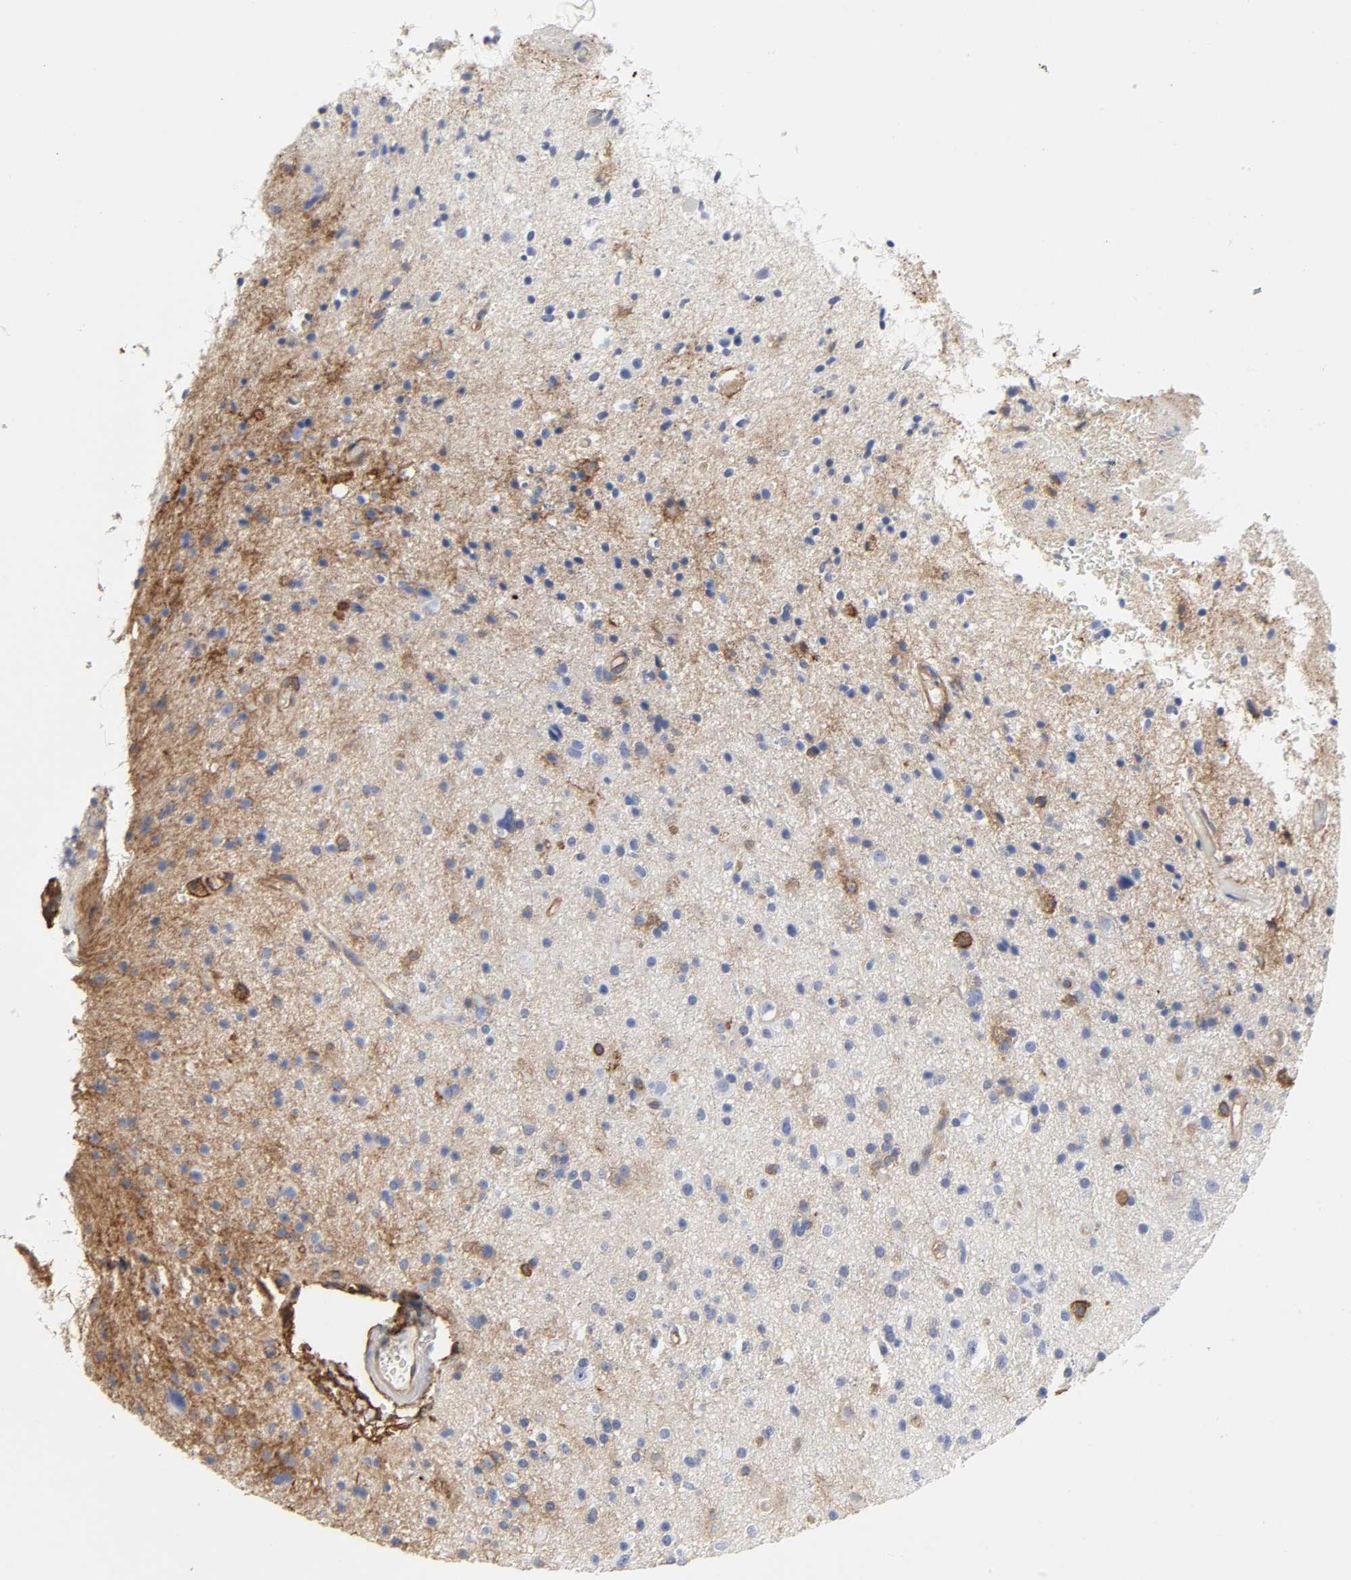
{"staining": {"intensity": "moderate", "quantity": "<25%", "location": "cytoplasmic/membranous"}, "tissue": "glioma", "cell_type": "Tumor cells", "image_type": "cancer", "snomed": [{"axis": "morphology", "description": "Glioma, malignant, High grade"}, {"axis": "topography", "description": "Brain"}], "caption": "The immunohistochemical stain highlights moderate cytoplasmic/membranous positivity in tumor cells of glioma tissue.", "gene": "ANXA2", "patient": {"sex": "male", "age": 33}}